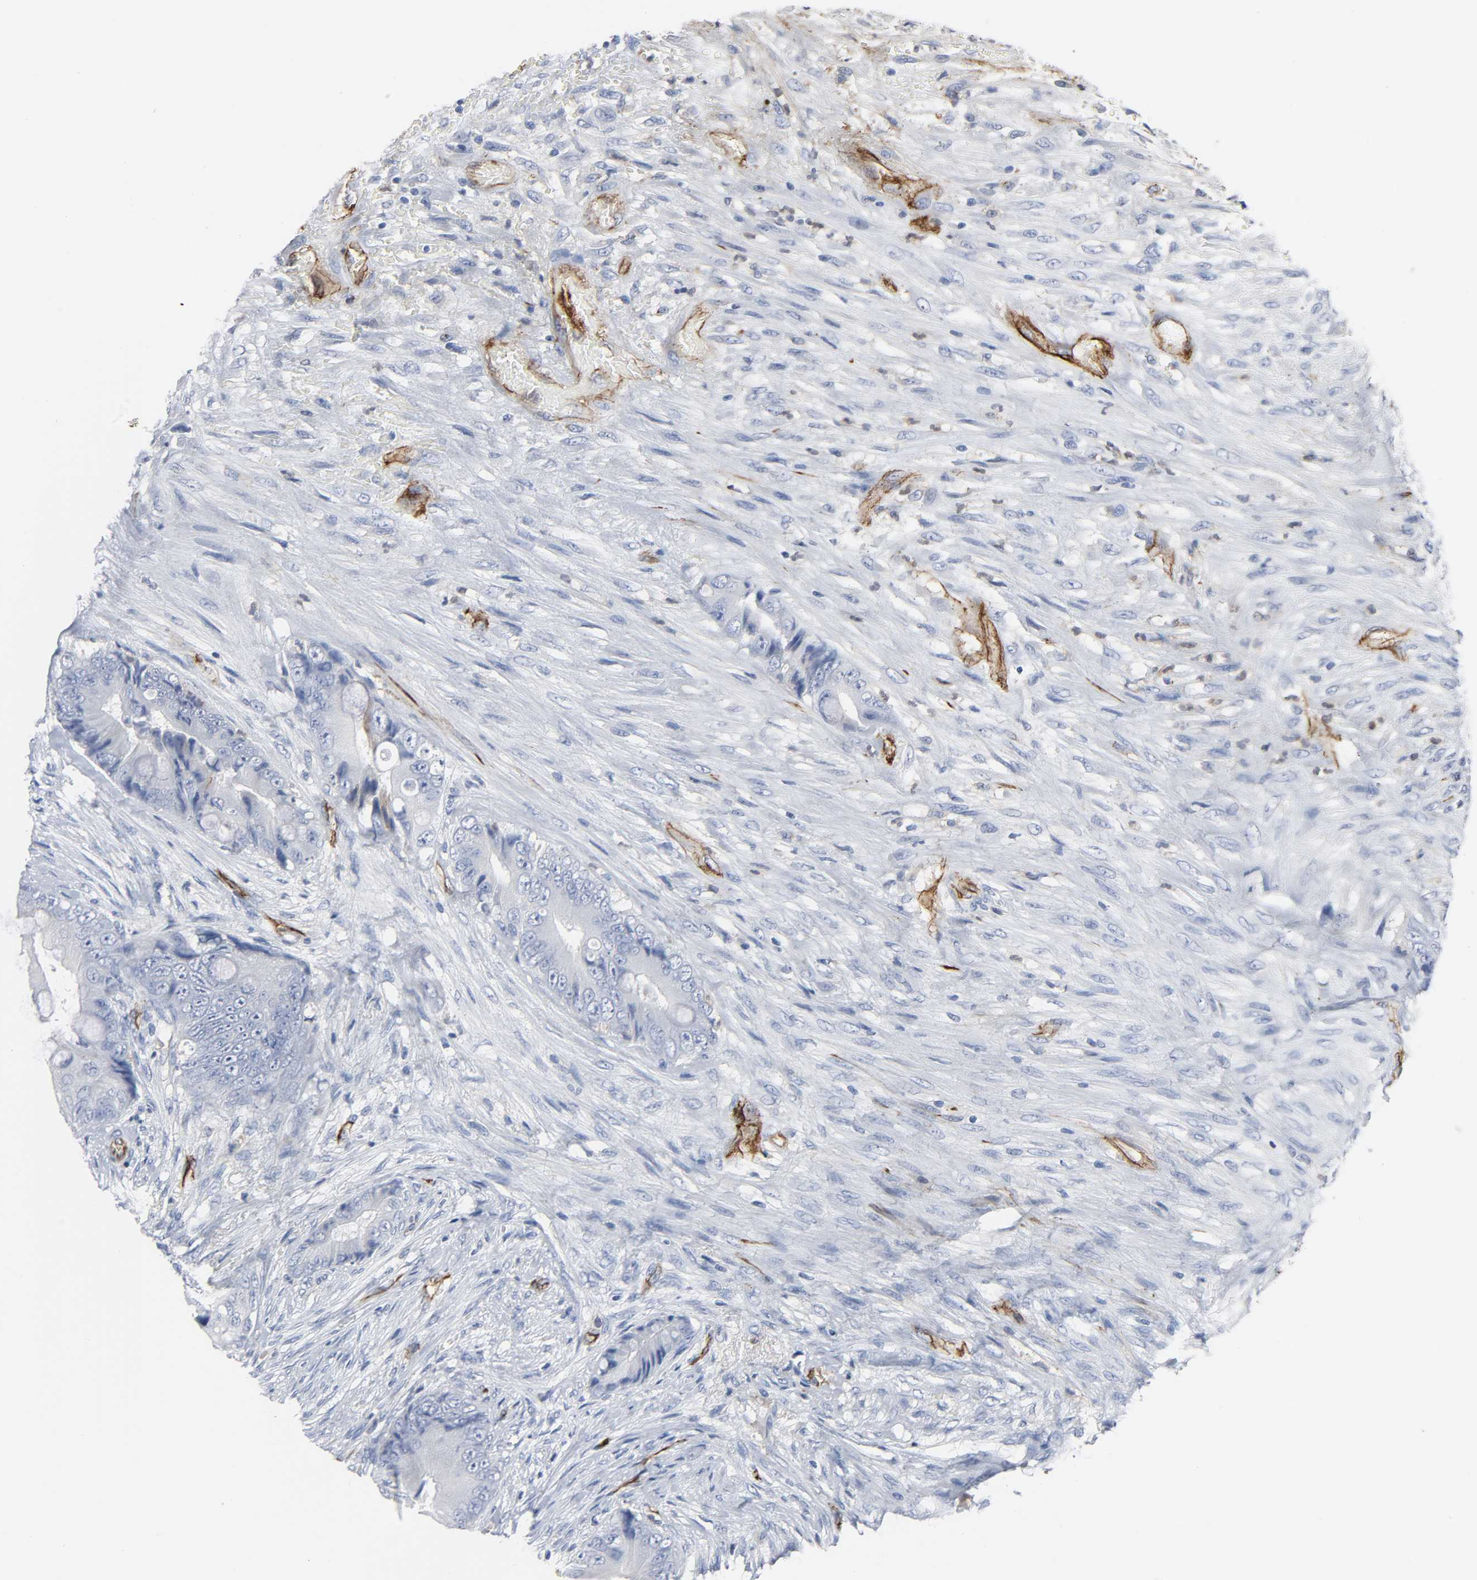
{"staining": {"intensity": "negative", "quantity": "none", "location": "none"}, "tissue": "colorectal cancer", "cell_type": "Tumor cells", "image_type": "cancer", "snomed": [{"axis": "morphology", "description": "Adenocarcinoma, NOS"}, {"axis": "topography", "description": "Rectum"}], "caption": "Tumor cells are negative for protein expression in human colorectal cancer.", "gene": "PECAM1", "patient": {"sex": "female", "age": 77}}